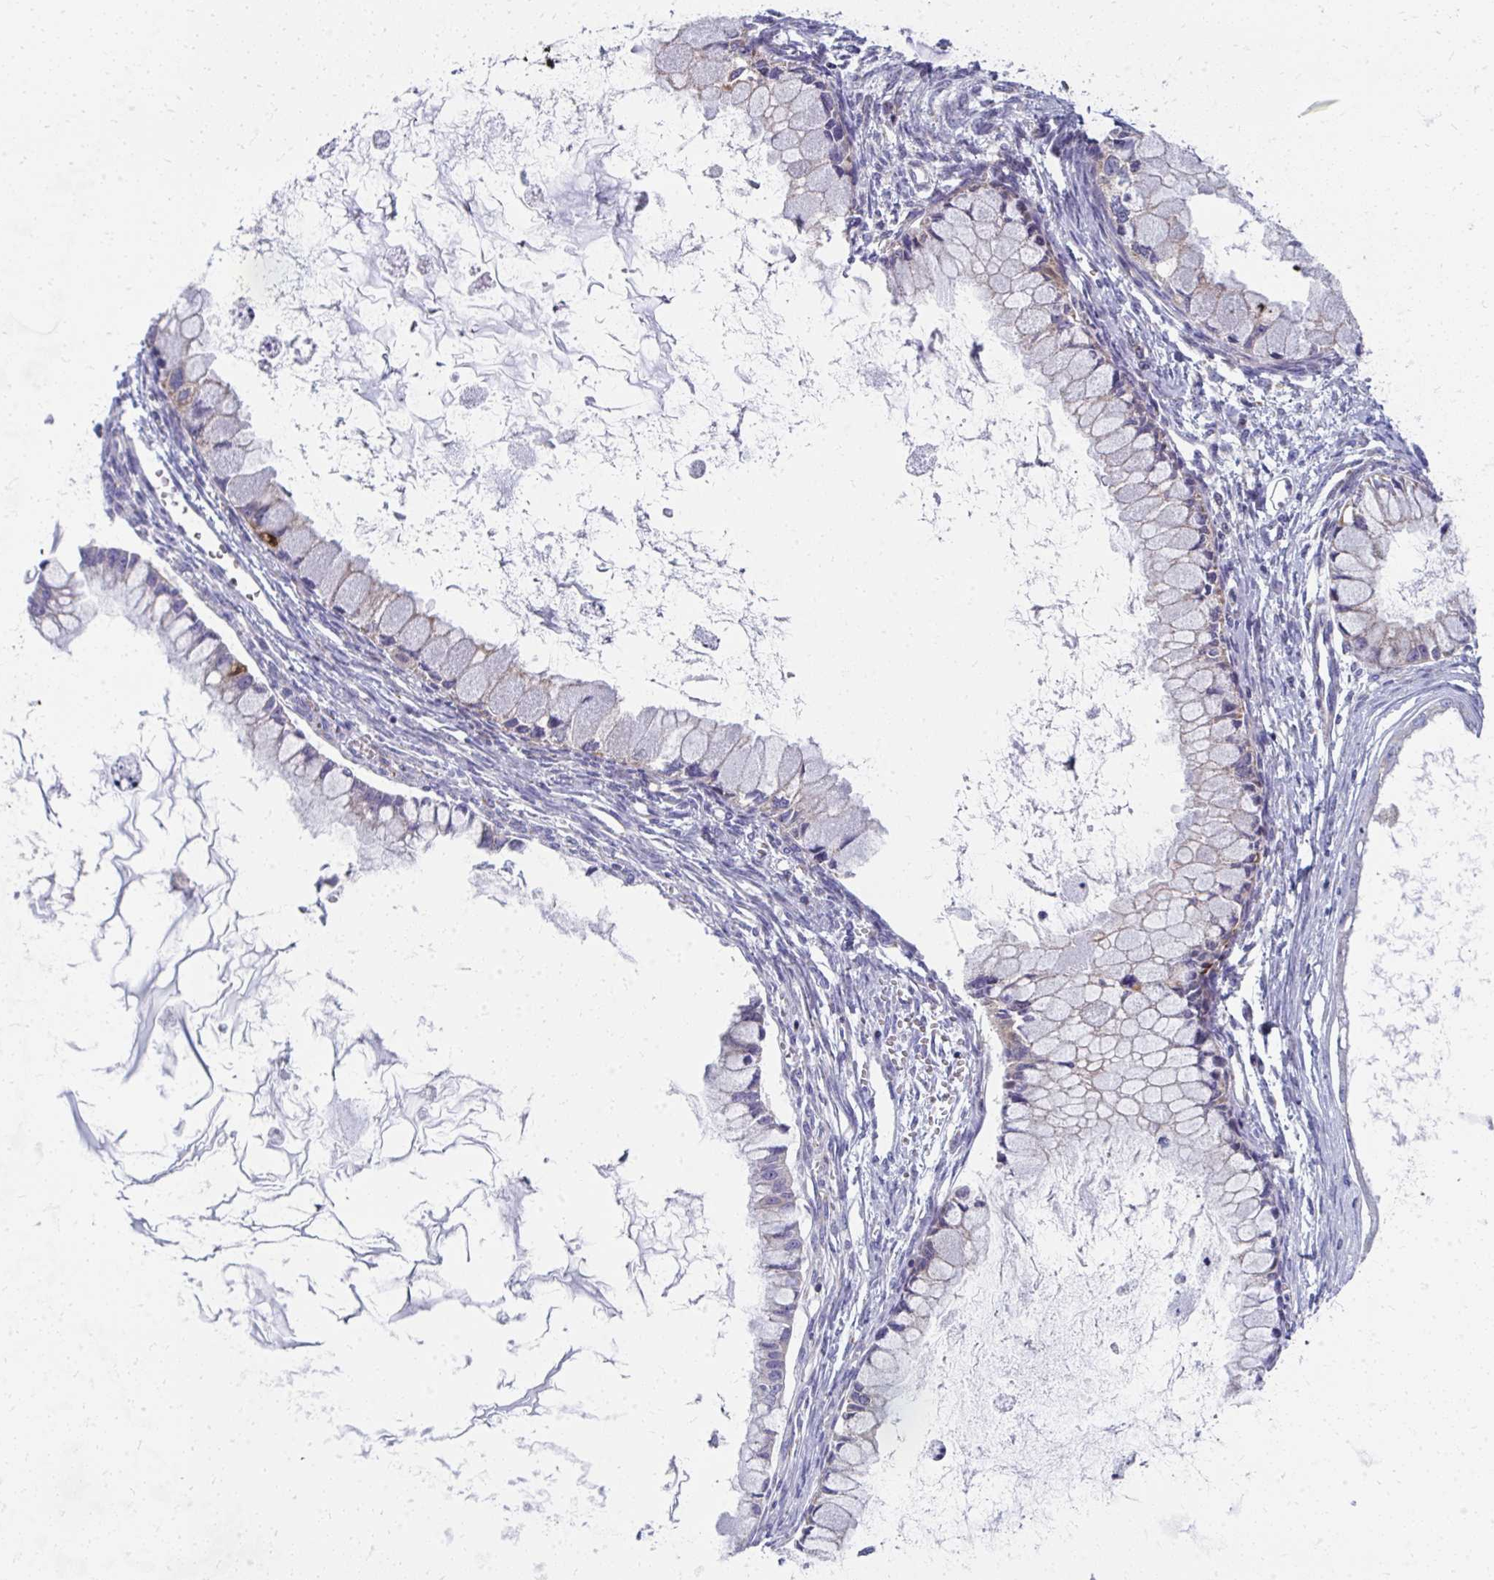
{"staining": {"intensity": "negative", "quantity": "none", "location": "none"}, "tissue": "ovarian cancer", "cell_type": "Tumor cells", "image_type": "cancer", "snomed": [{"axis": "morphology", "description": "Cystadenocarcinoma, mucinous, NOS"}, {"axis": "topography", "description": "Ovary"}], "caption": "Immunohistochemical staining of human mucinous cystadenocarcinoma (ovarian) exhibits no significant staining in tumor cells.", "gene": "IL37", "patient": {"sex": "female", "age": 34}}